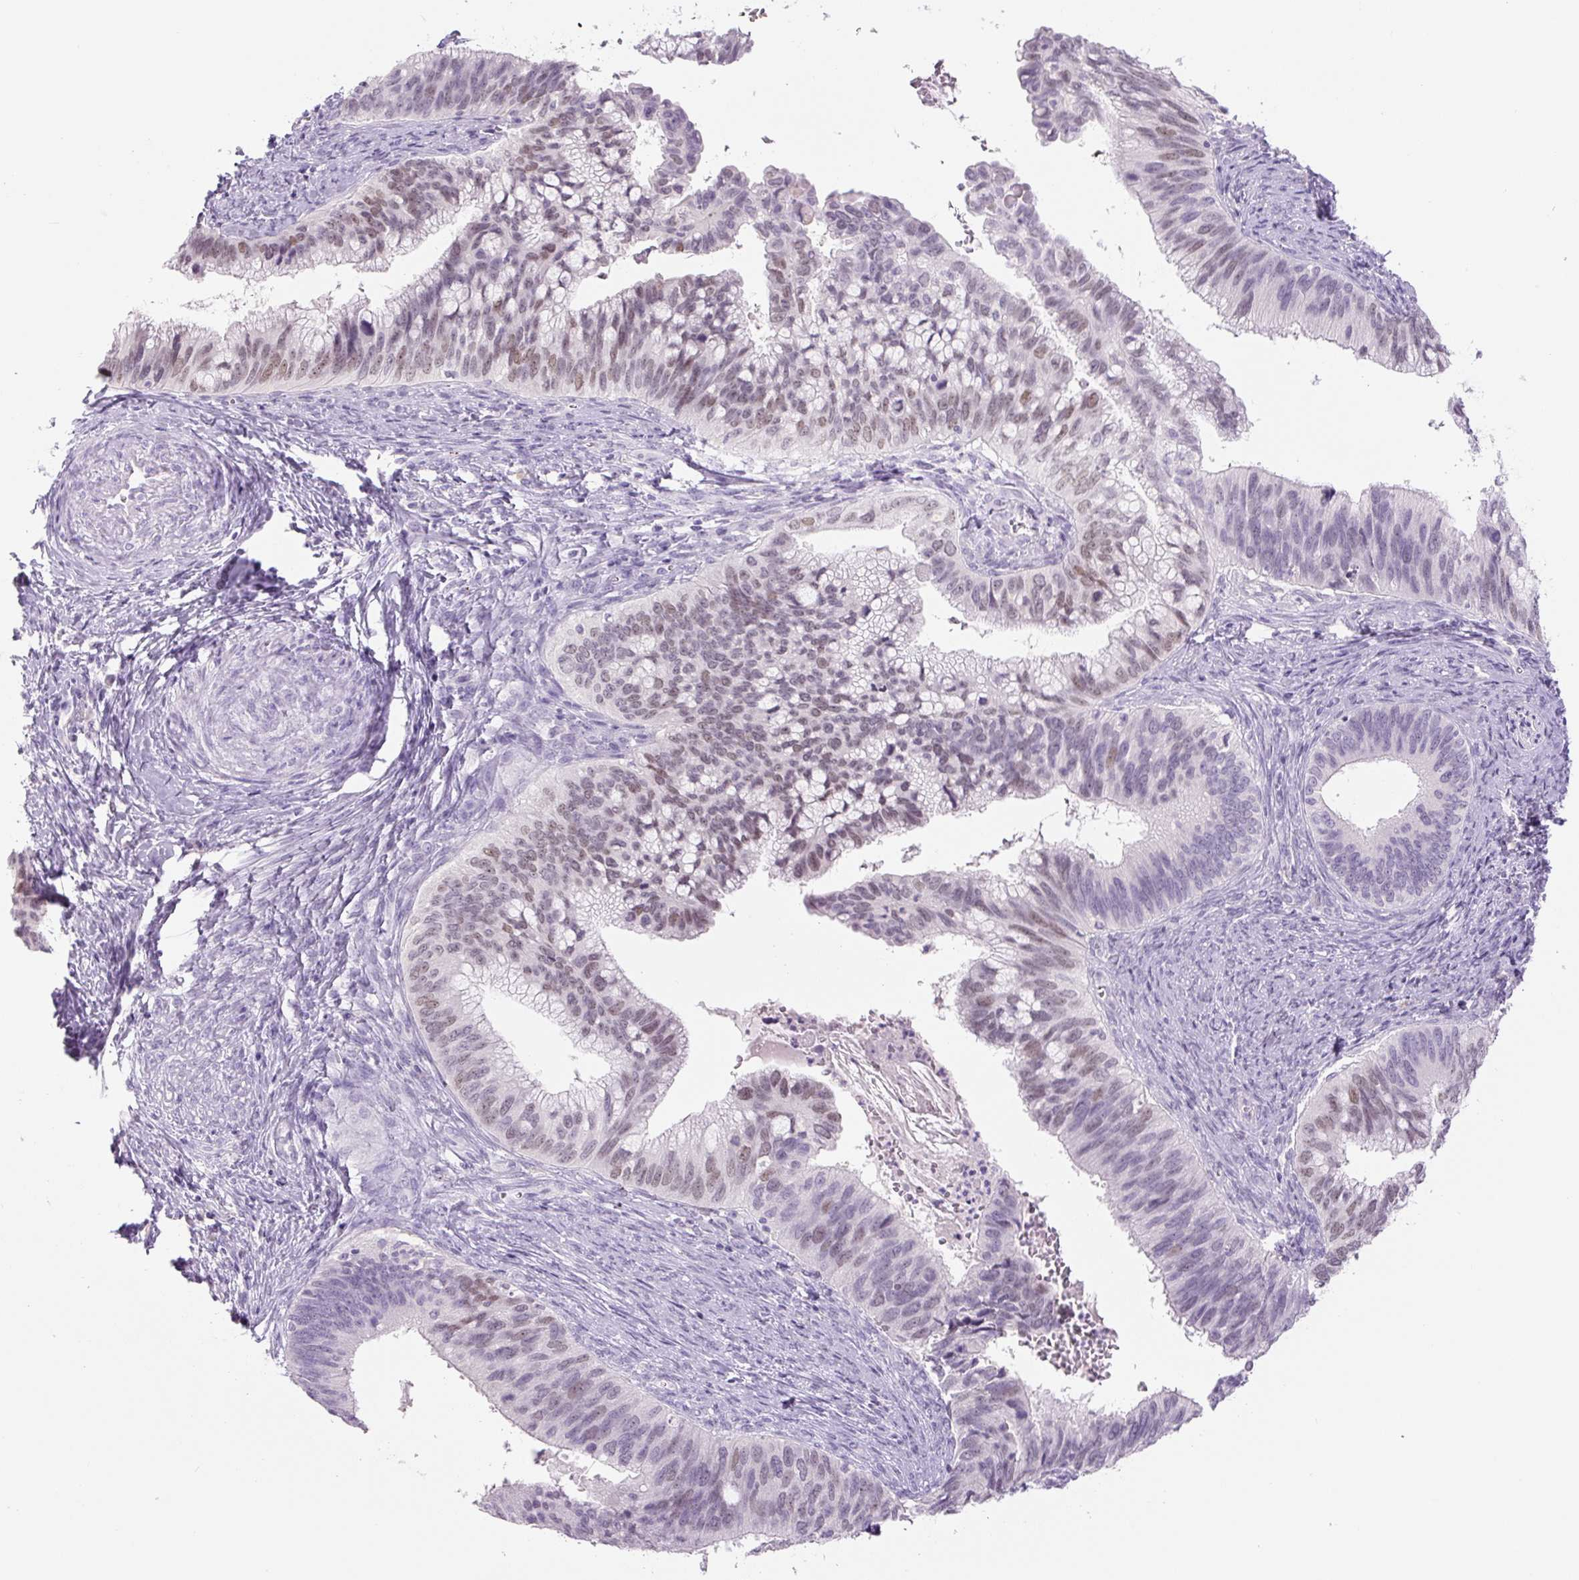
{"staining": {"intensity": "moderate", "quantity": "25%-75%", "location": "nuclear"}, "tissue": "cervical cancer", "cell_type": "Tumor cells", "image_type": "cancer", "snomed": [{"axis": "morphology", "description": "Adenocarcinoma, NOS"}, {"axis": "topography", "description": "Cervix"}], "caption": "Cervical adenocarcinoma was stained to show a protein in brown. There is medium levels of moderate nuclear expression in about 25%-75% of tumor cells.", "gene": "SIX1", "patient": {"sex": "female", "age": 42}}